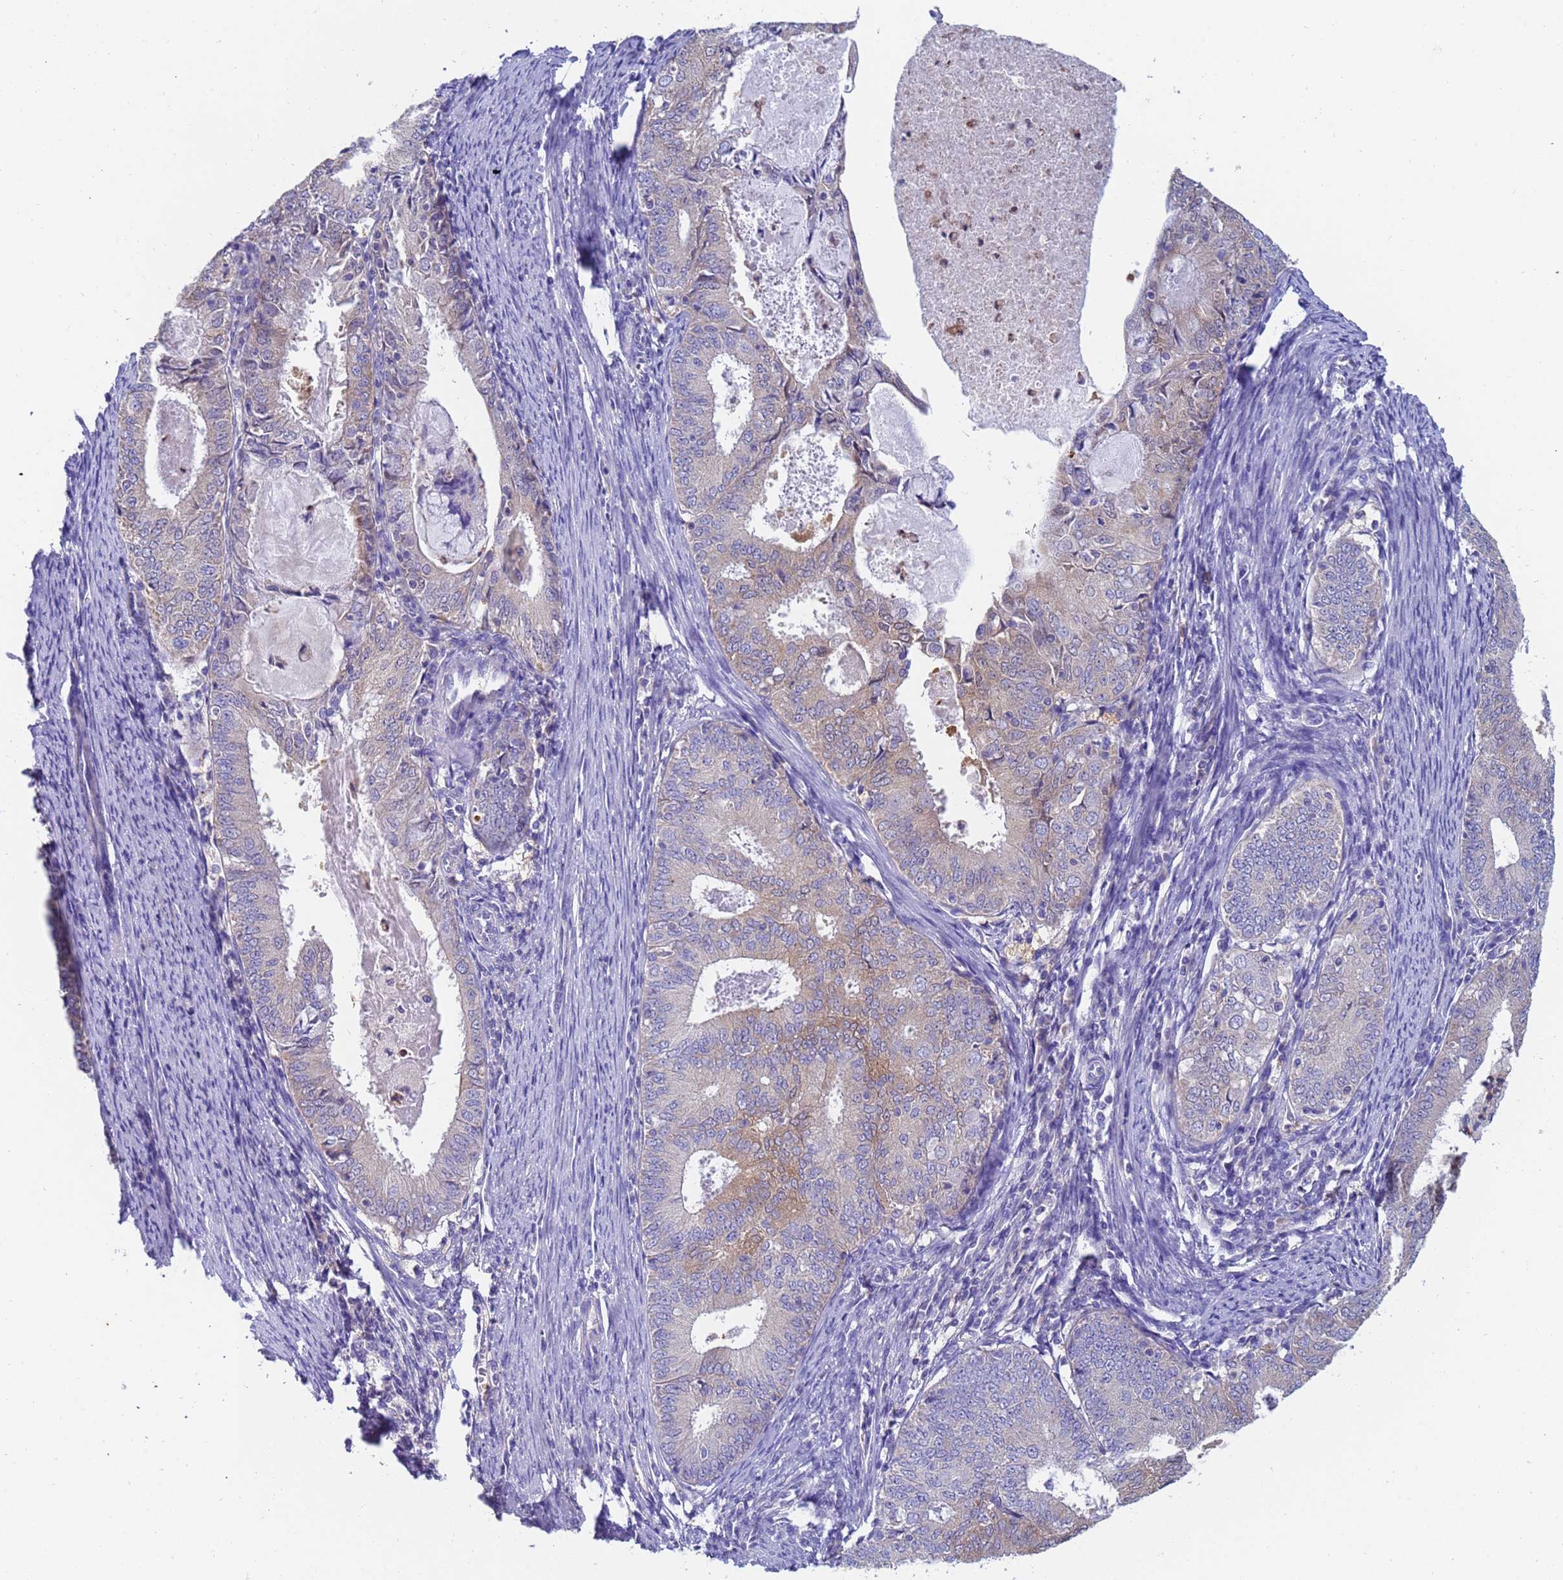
{"staining": {"intensity": "weak", "quantity": "<25%", "location": "cytoplasmic/membranous"}, "tissue": "endometrial cancer", "cell_type": "Tumor cells", "image_type": "cancer", "snomed": [{"axis": "morphology", "description": "Adenocarcinoma, NOS"}, {"axis": "topography", "description": "Endometrium"}], "caption": "This is an immunohistochemistry photomicrograph of human endometrial cancer (adenocarcinoma). There is no positivity in tumor cells.", "gene": "TTLL11", "patient": {"sex": "female", "age": 57}}